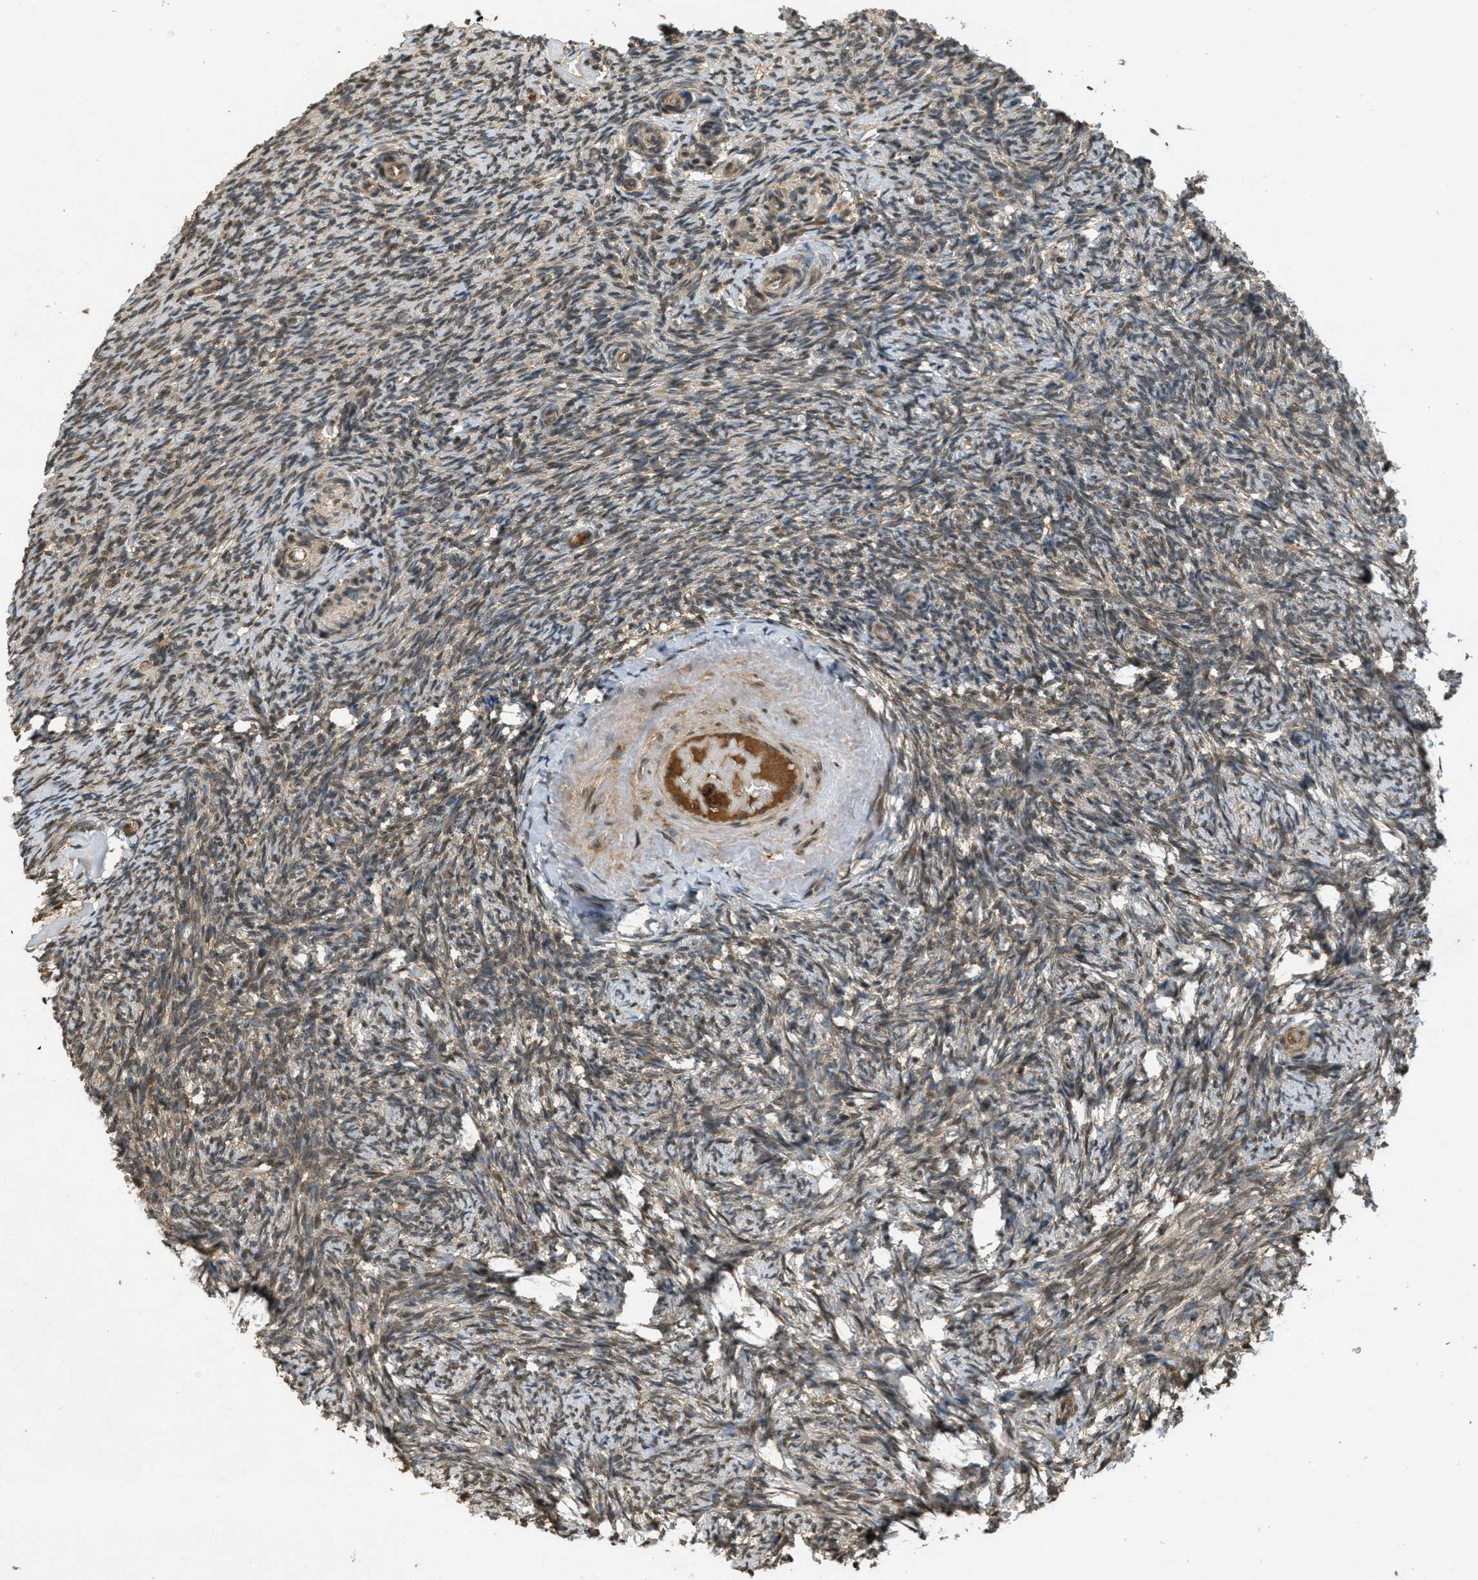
{"staining": {"intensity": "moderate", "quantity": ">75%", "location": "cytoplasmic/membranous"}, "tissue": "ovary", "cell_type": "Ovarian stroma cells", "image_type": "normal", "snomed": [{"axis": "morphology", "description": "Normal tissue, NOS"}, {"axis": "topography", "description": "Ovary"}], "caption": "Protein expression analysis of normal ovary displays moderate cytoplasmic/membranous expression in approximately >75% of ovarian stroma cells. (DAB = brown stain, brightfield microscopy at high magnification).", "gene": "ATG7", "patient": {"sex": "female", "age": 60}}